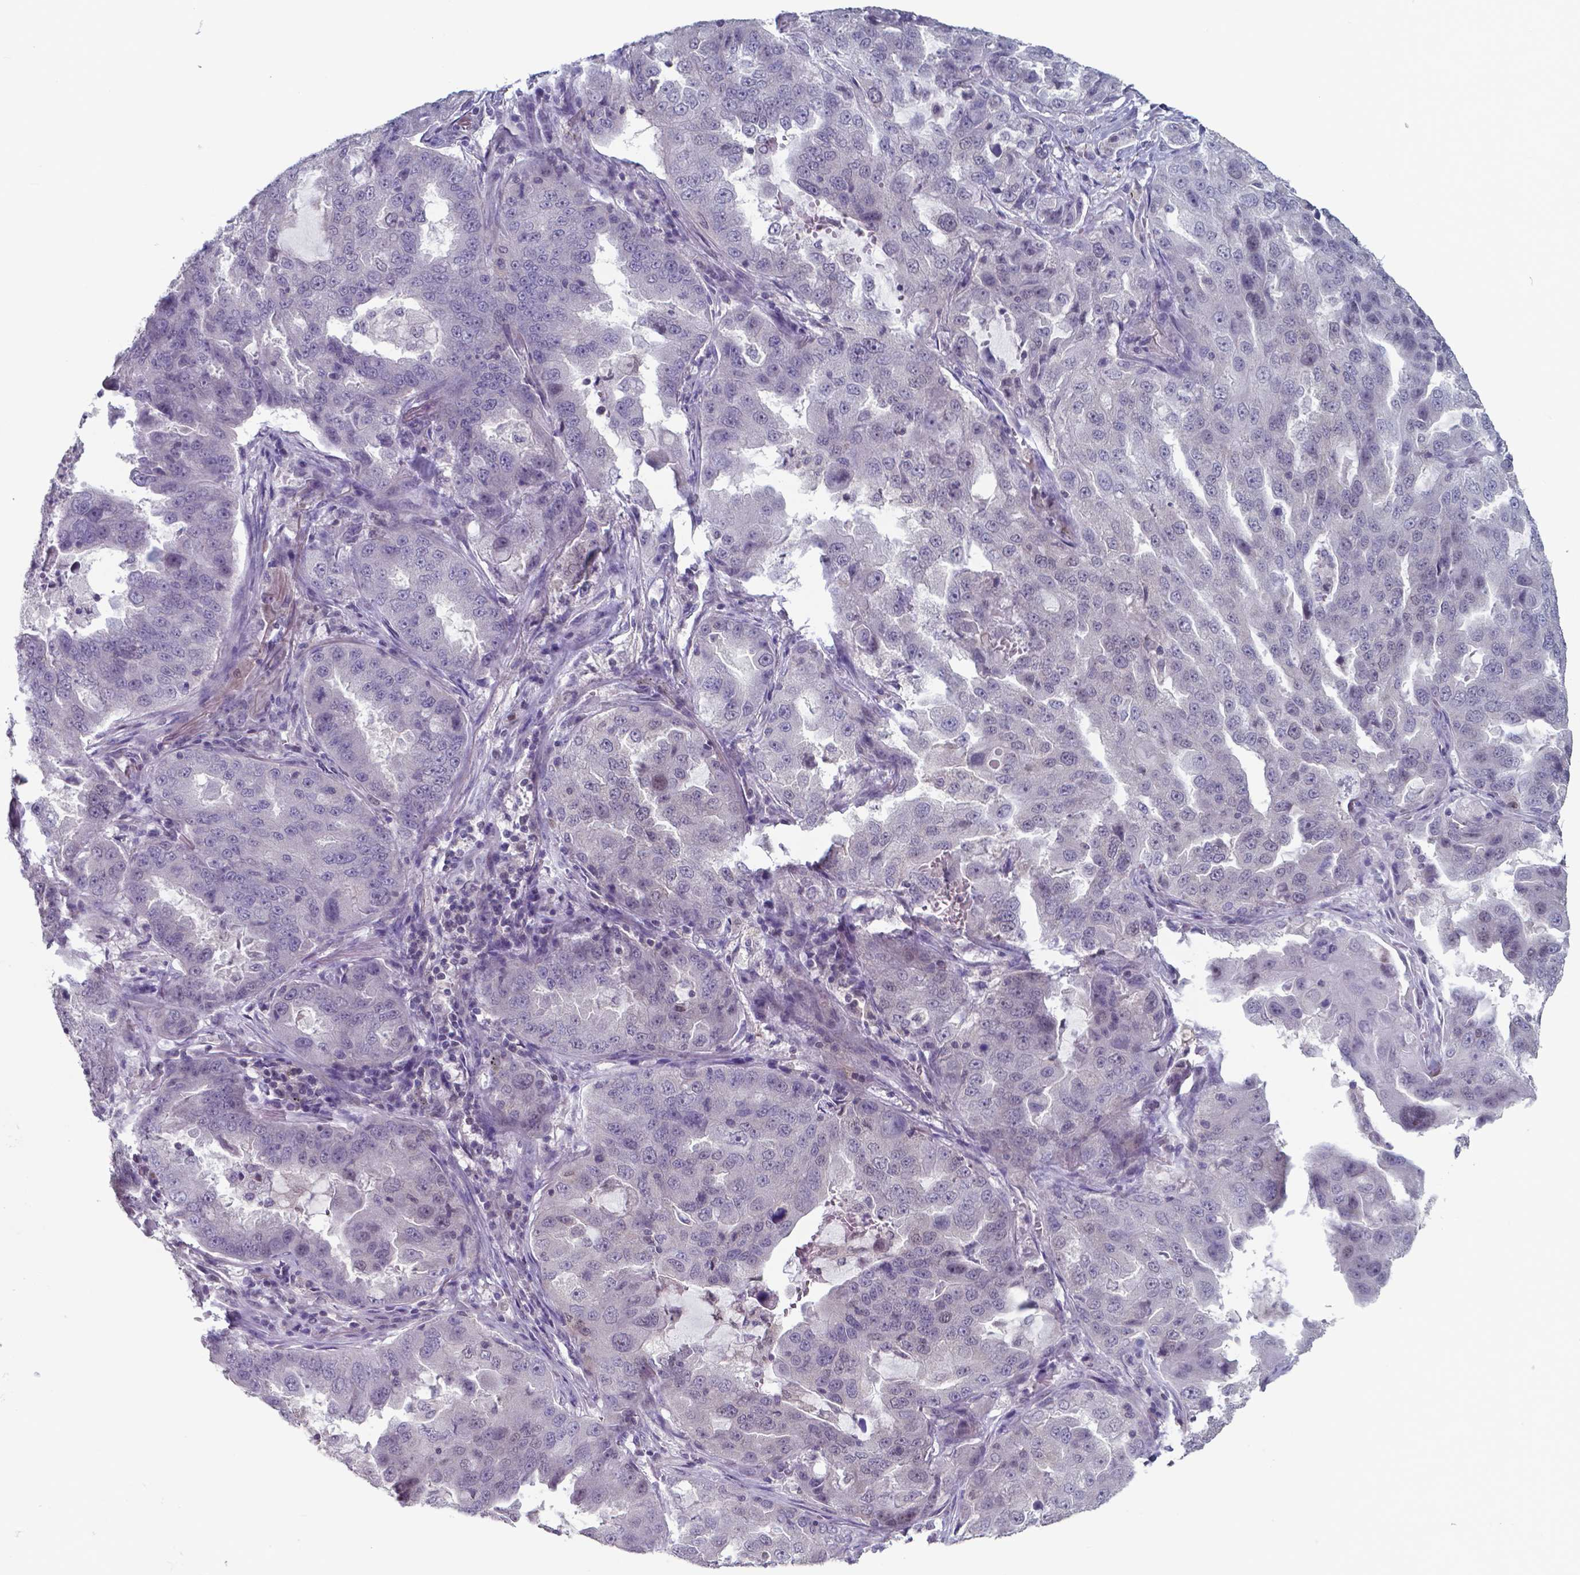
{"staining": {"intensity": "negative", "quantity": "none", "location": "none"}, "tissue": "lung cancer", "cell_type": "Tumor cells", "image_type": "cancer", "snomed": [{"axis": "morphology", "description": "Adenocarcinoma, NOS"}, {"axis": "topography", "description": "Lung"}], "caption": "The immunohistochemistry photomicrograph has no significant positivity in tumor cells of lung cancer (adenocarcinoma) tissue.", "gene": "TDP2", "patient": {"sex": "female", "age": 61}}